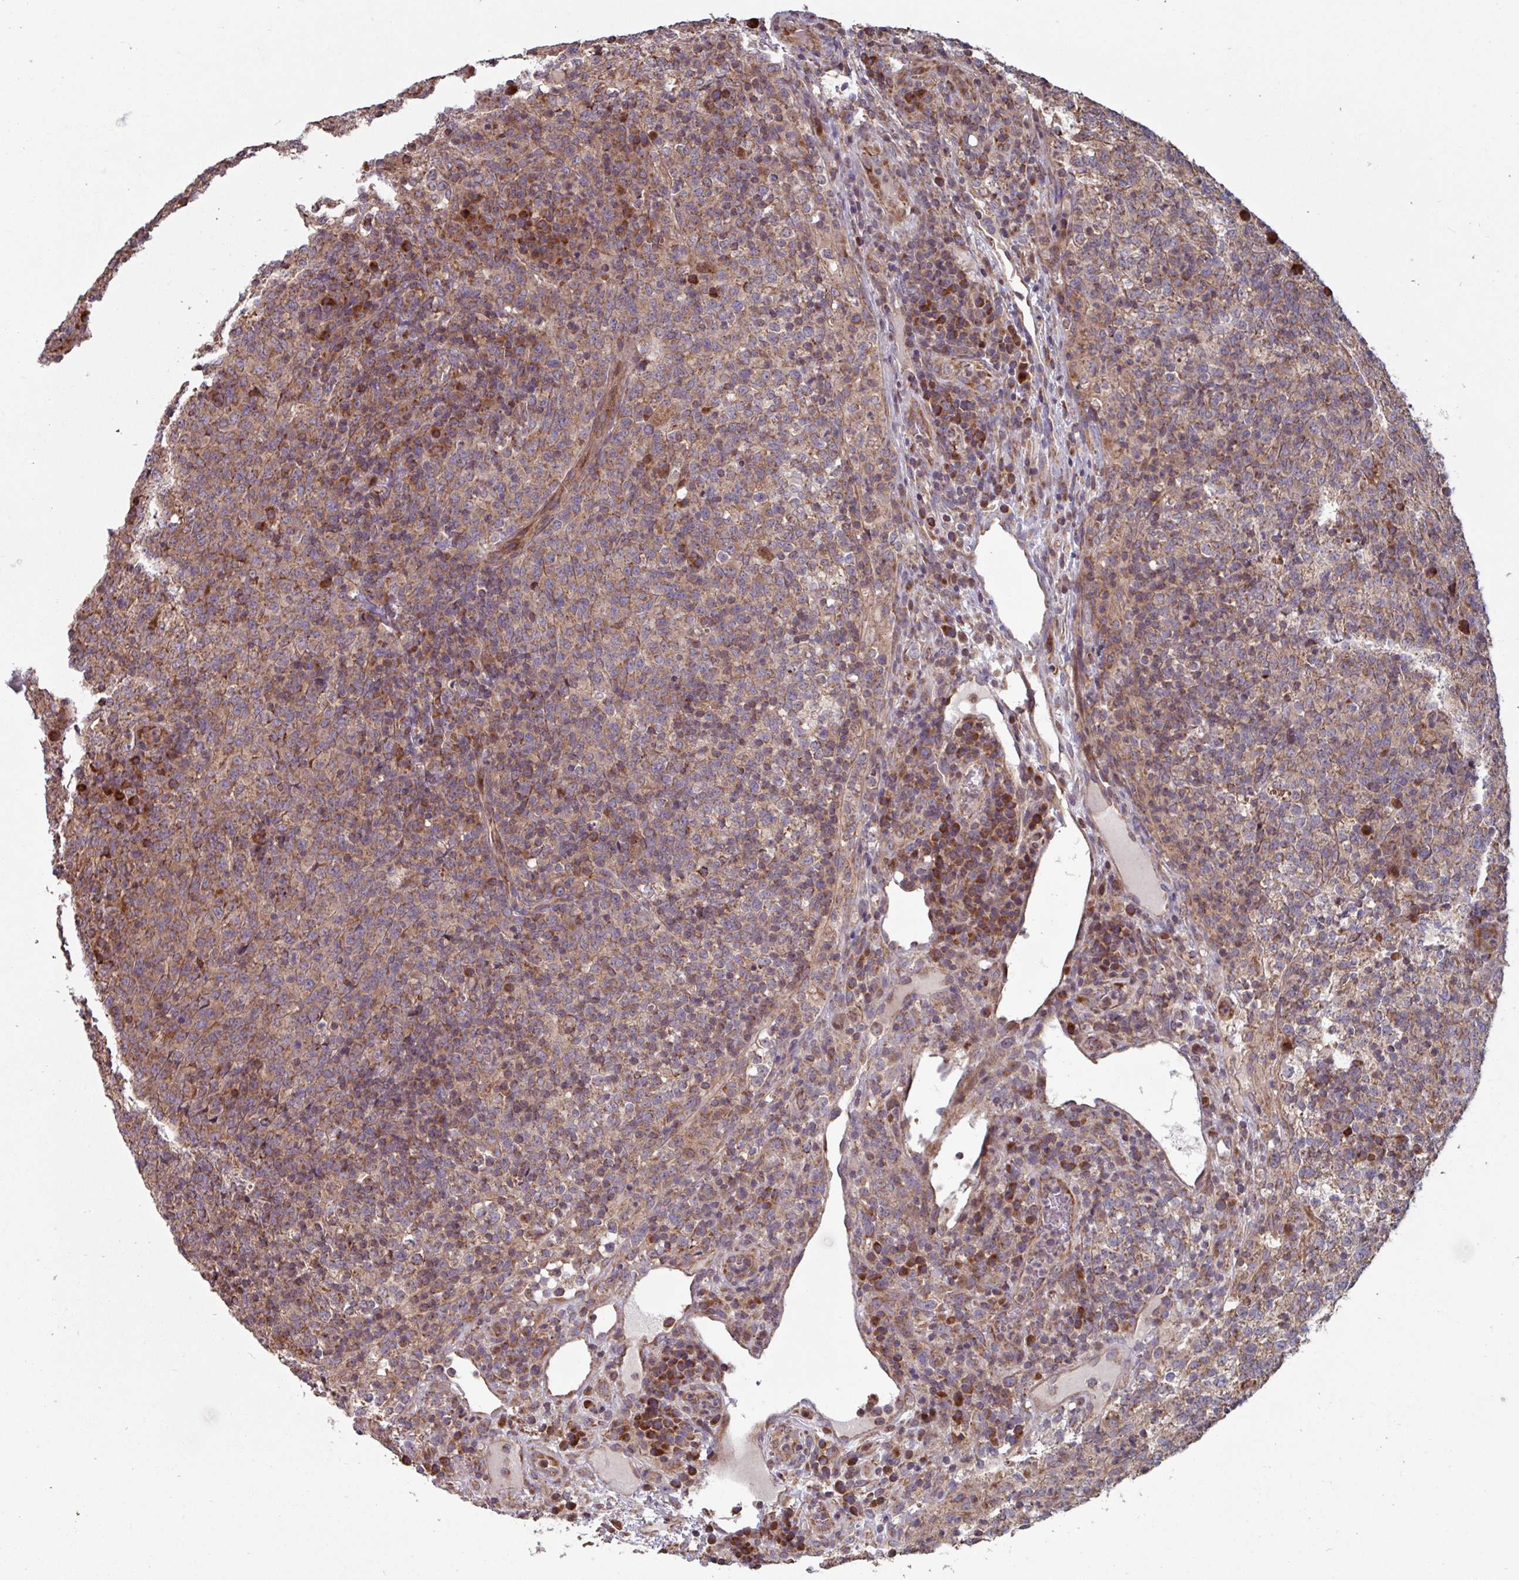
{"staining": {"intensity": "moderate", "quantity": ">75%", "location": "cytoplasmic/membranous"}, "tissue": "lymphoma", "cell_type": "Tumor cells", "image_type": "cancer", "snomed": [{"axis": "morphology", "description": "Malignant lymphoma, non-Hodgkin's type, High grade"}, {"axis": "topography", "description": "Lymph node"}], "caption": "Immunohistochemical staining of human malignant lymphoma, non-Hodgkin's type (high-grade) demonstrates moderate cytoplasmic/membranous protein staining in about >75% of tumor cells.", "gene": "COX7C", "patient": {"sex": "male", "age": 54}}